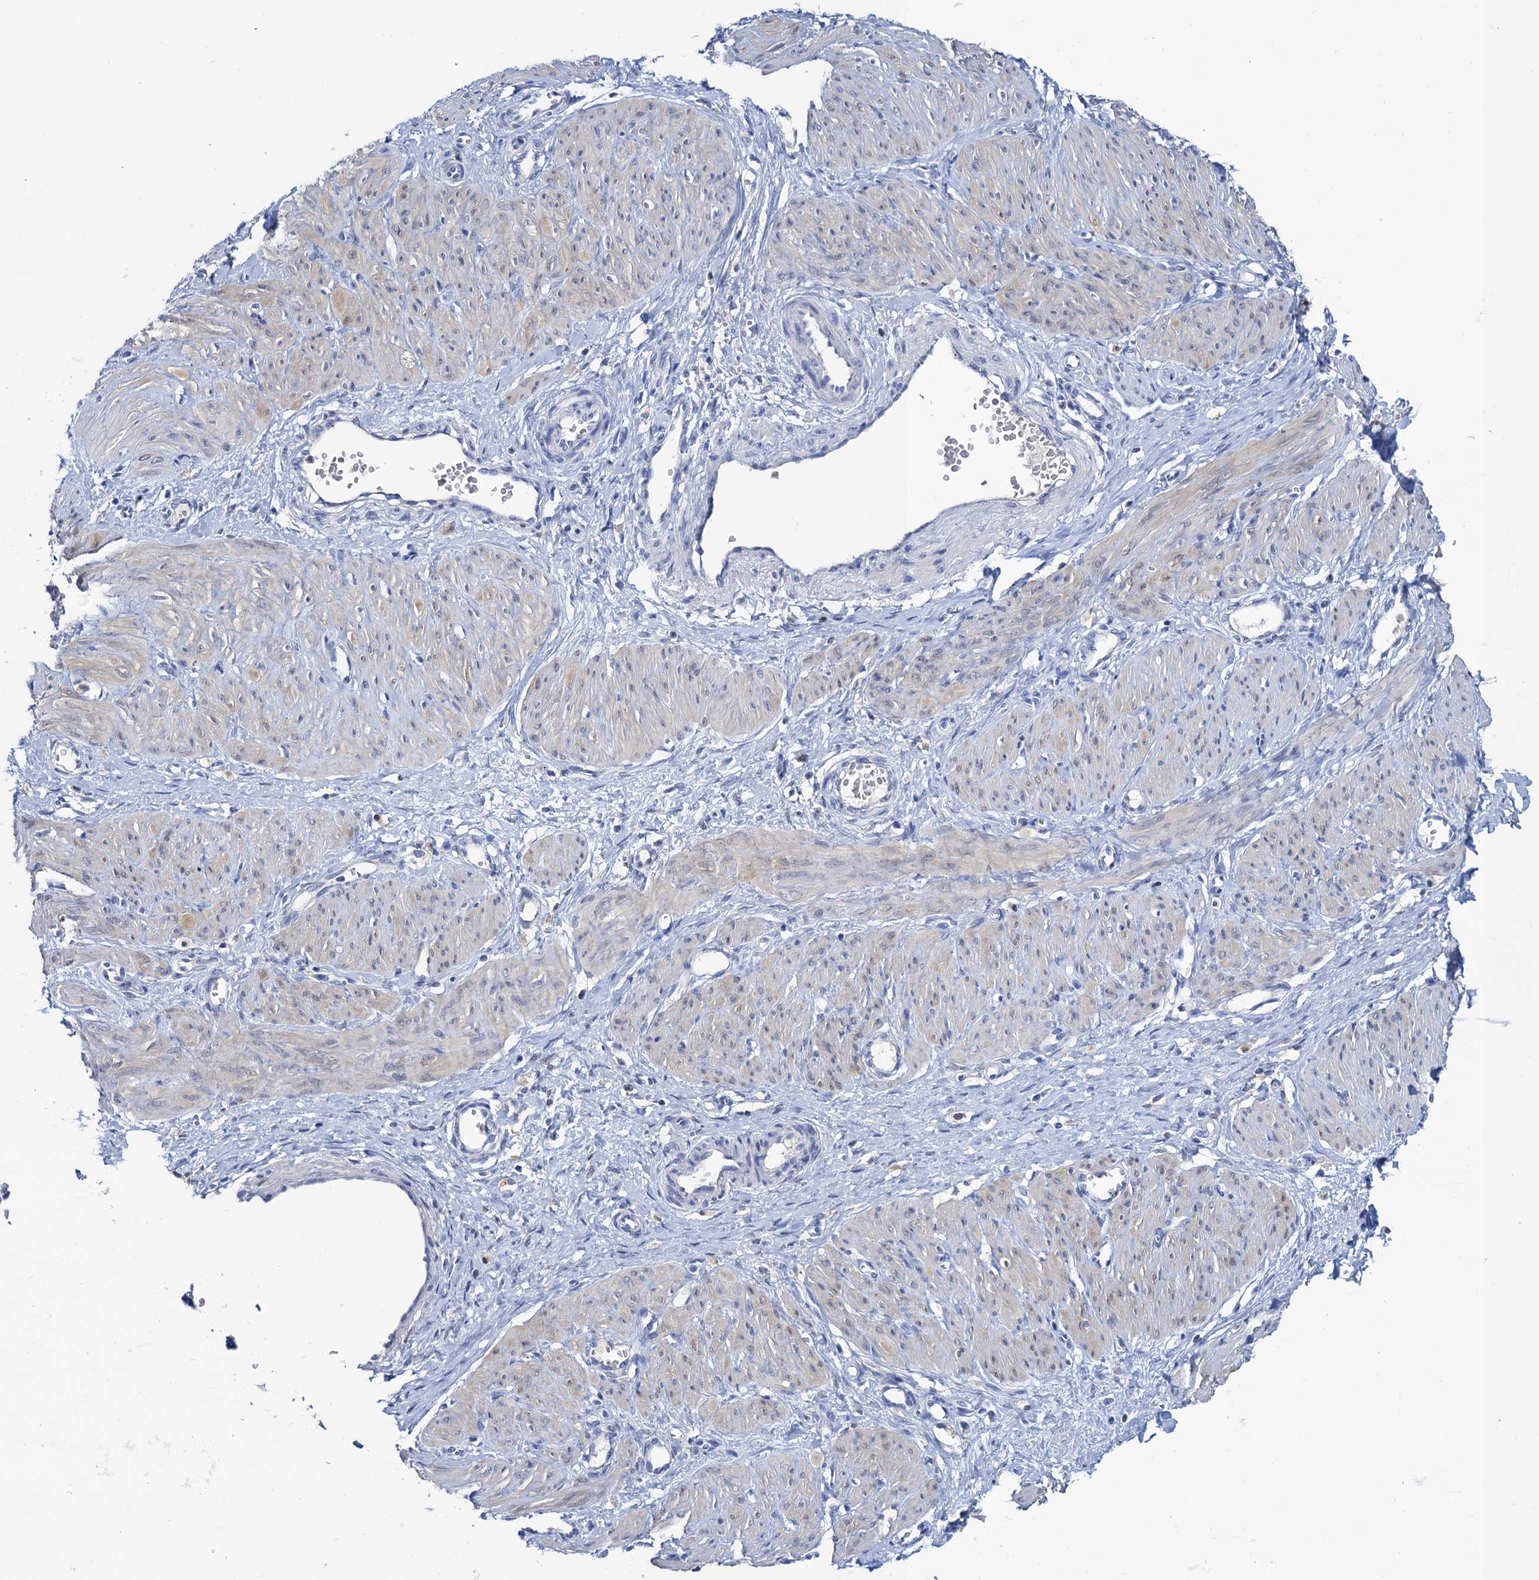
{"staining": {"intensity": "weak", "quantity": "<25%", "location": "cytoplasmic/membranous"}, "tissue": "smooth muscle", "cell_type": "Smooth muscle cells", "image_type": "normal", "snomed": [{"axis": "morphology", "description": "Normal tissue, NOS"}, {"axis": "topography", "description": "Endometrium"}], "caption": "The immunohistochemistry micrograph has no significant expression in smooth muscle cells of smooth muscle.", "gene": "FAH", "patient": {"sex": "female", "age": 33}}